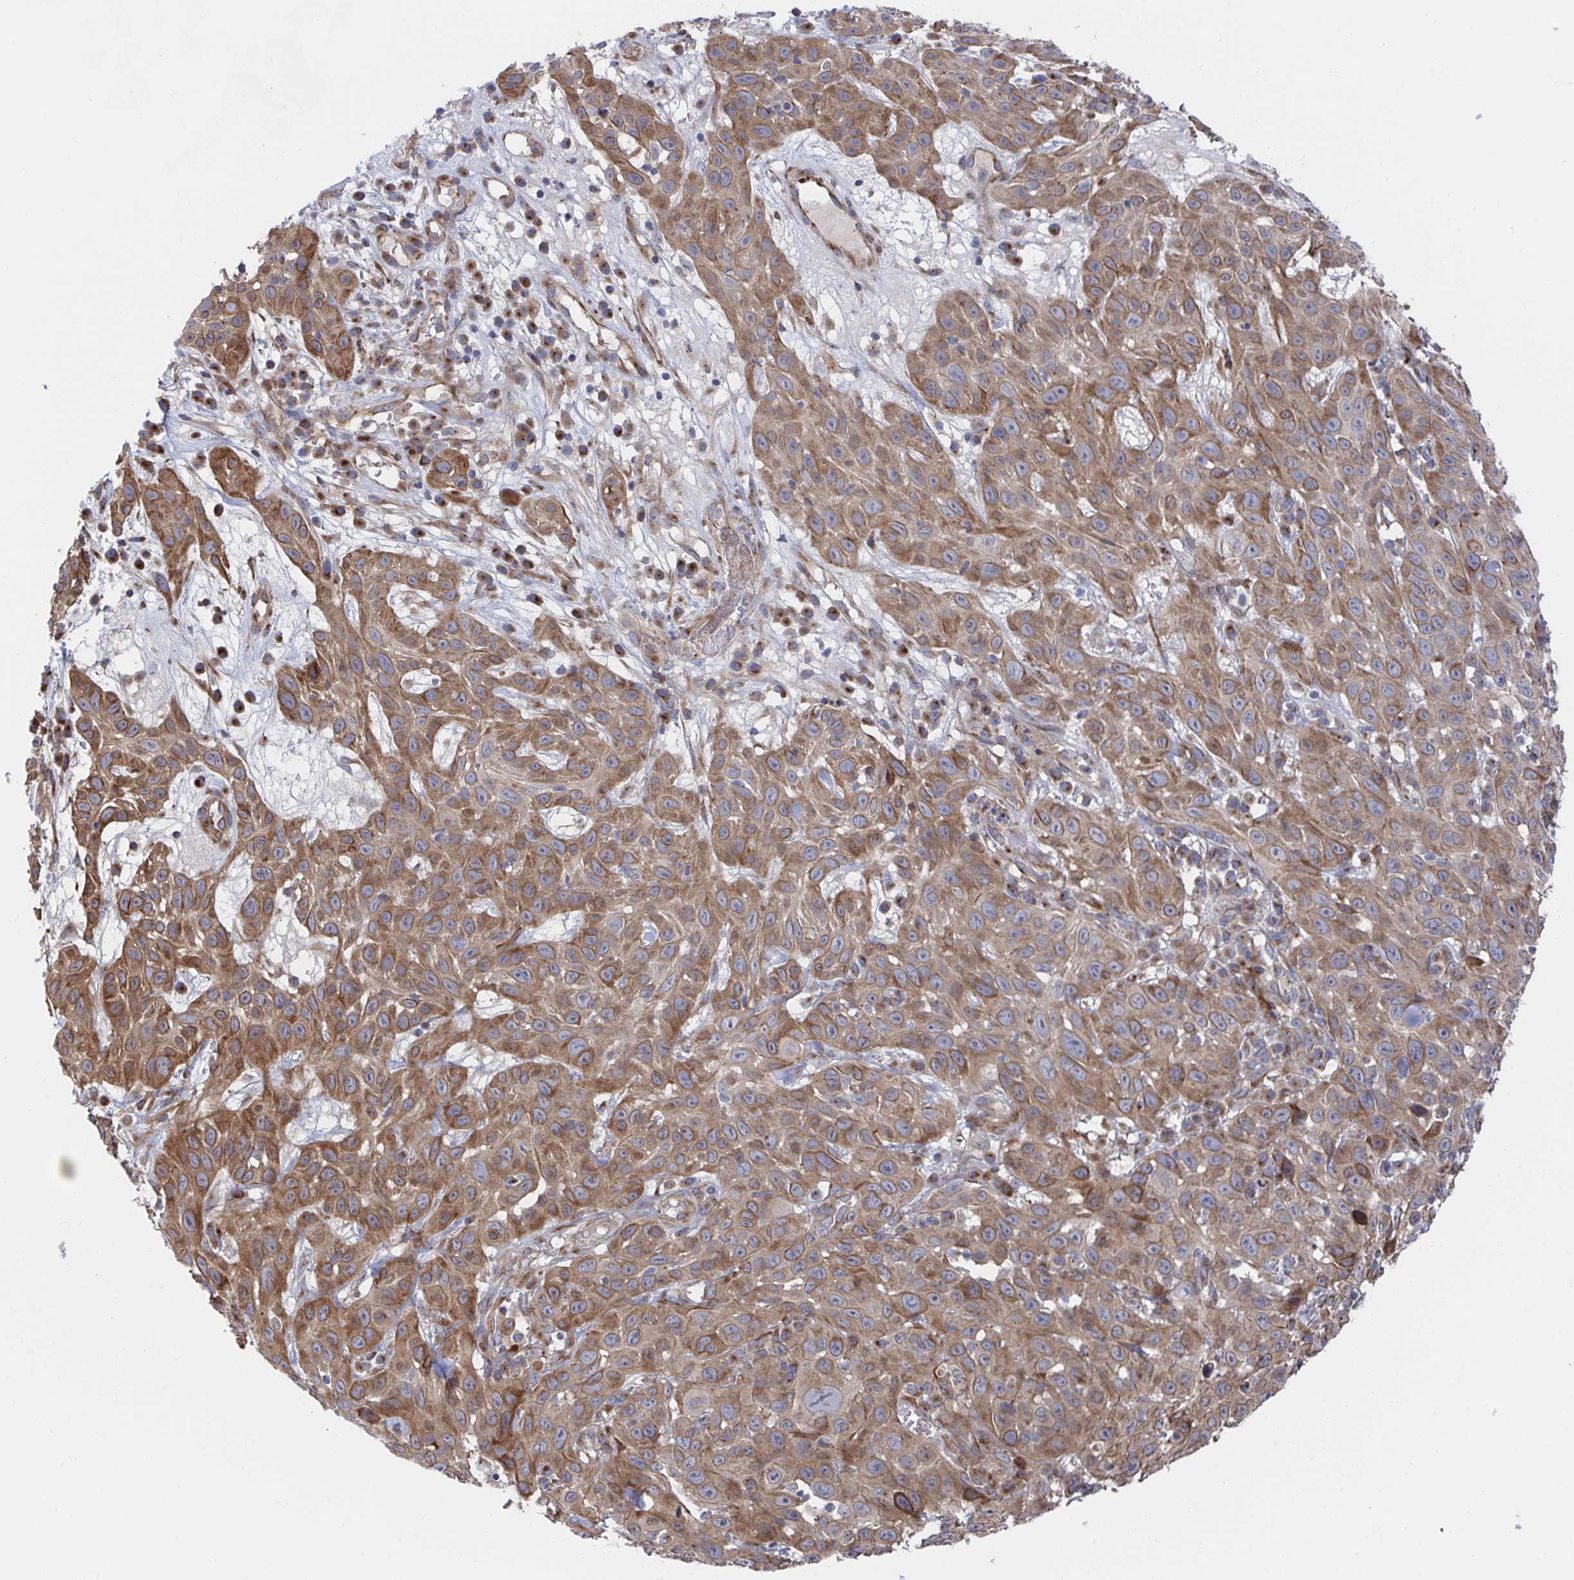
{"staining": {"intensity": "strong", "quantity": ">75%", "location": "cytoplasmic/membranous"}, "tissue": "skin cancer", "cell_type": "Tumor cells", "image_type": "cancer", "snomed": [{"axis": "morphology", "description": "Squamous cell carcinoma, NOS"}, {"axis": "topography", "description": "Skin"}], "caption": "The immunohistochemical stain shows strong cytoplasmic/membranous positivity in tumor cells of skin cancer tissue.", "gene": "FJX1", "patient": {"sex": "male", "age": 82}}